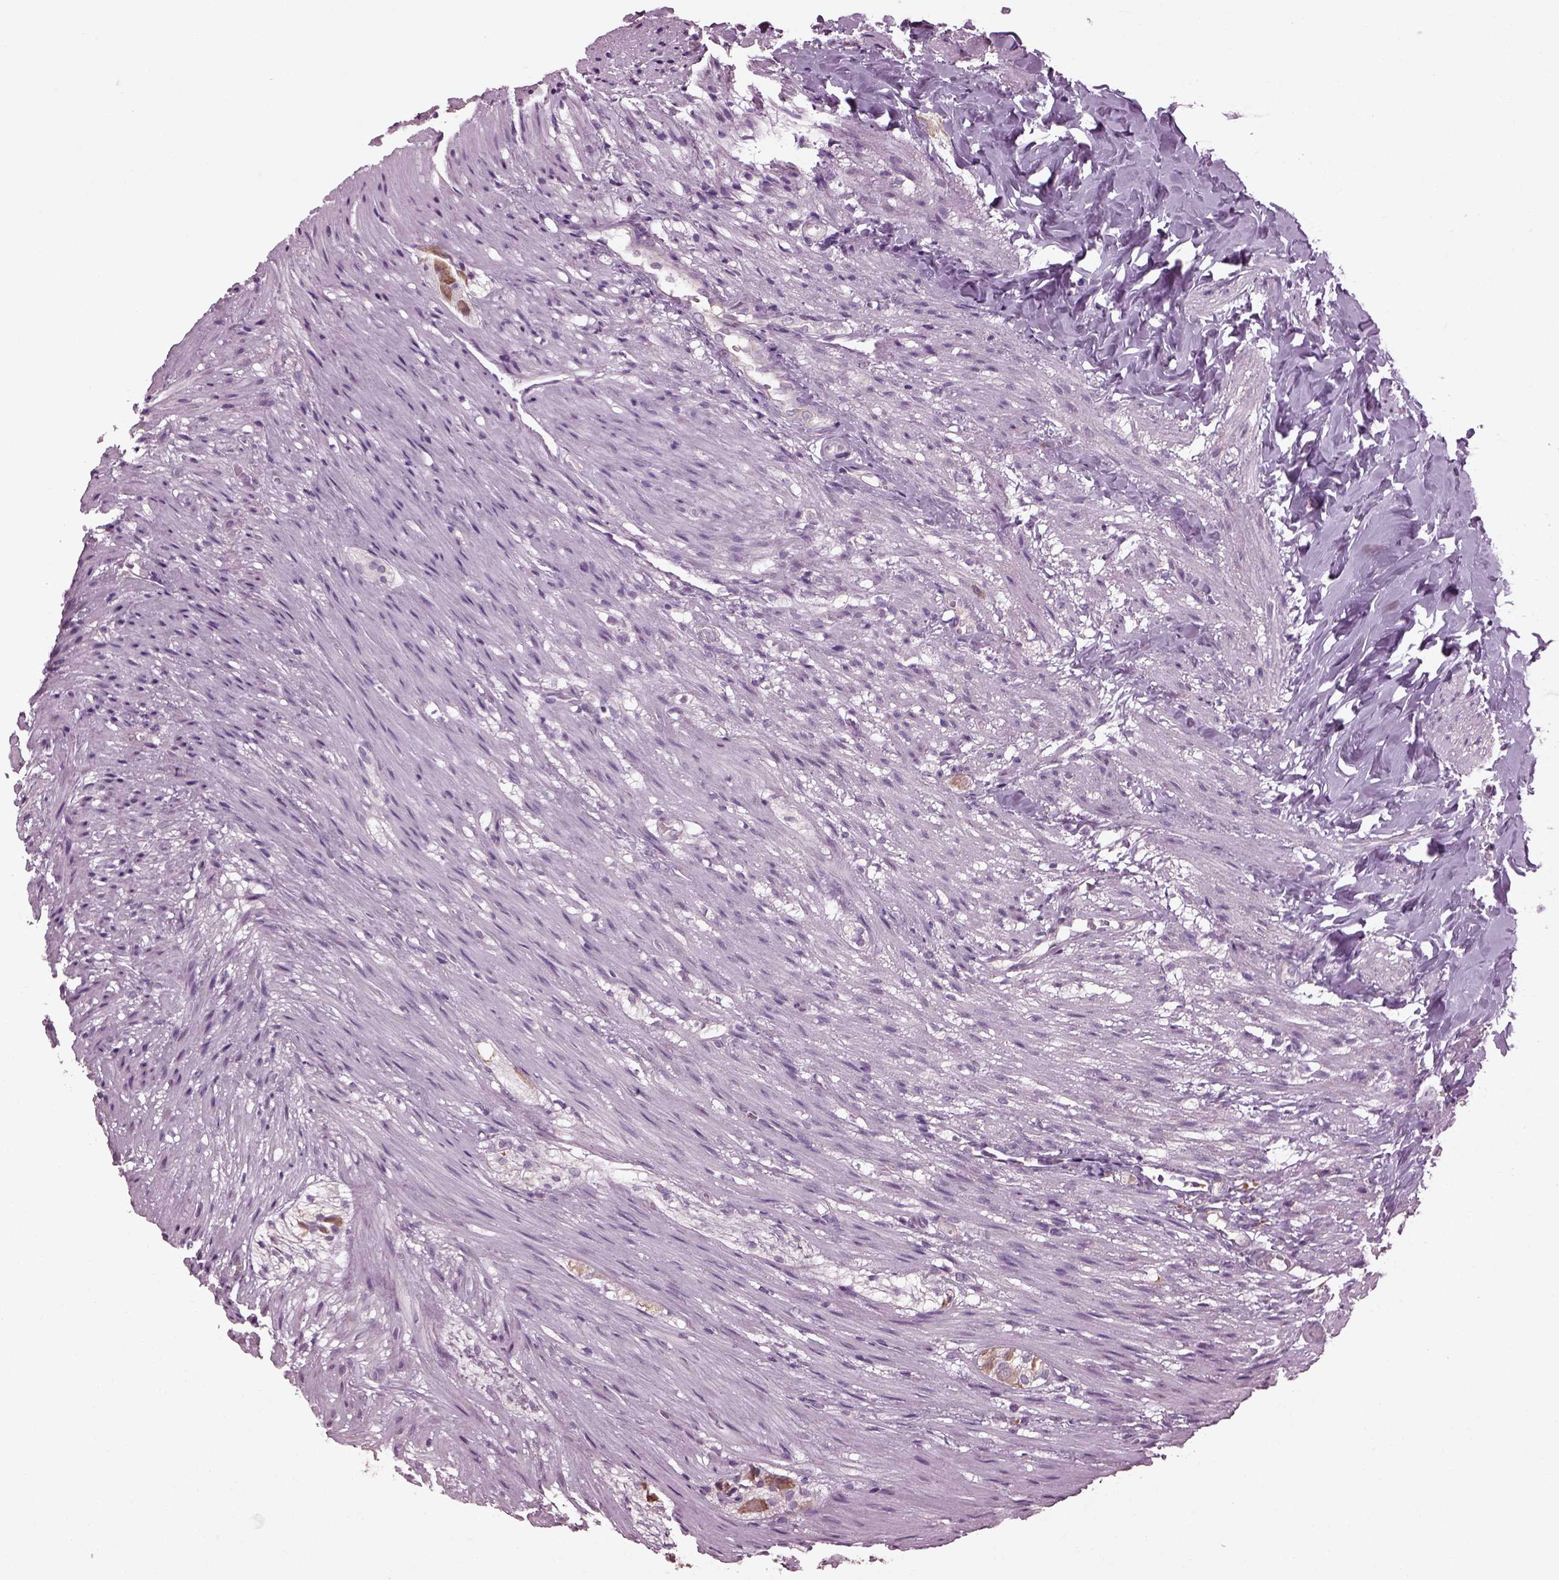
{"staining": {"intensity": "weak", "quantity": "<25%", "location": "cytoplasmic/membranous"}, "tissue": "appendix", "cell_type": "Glandular cells", "image_type": "normal", "snomed": [{"axis": "morphology", "description": "Normal tissue, NOS"}, {"axis": "topography", "description": "Appendix"}], "caption": "High magnification brightfield microscopy of benign appendix stained with DAB (3,3'-diaminobenzidine) (brown) and counterstained with hematoxylin (blue): glandular cells show no significant expression. The staining is performed using DAB brown chromogen with nuclei counter-stained in using hematoxylin.", "gene": "CABP5", "patient": {"sex": "female", "age": 32}}